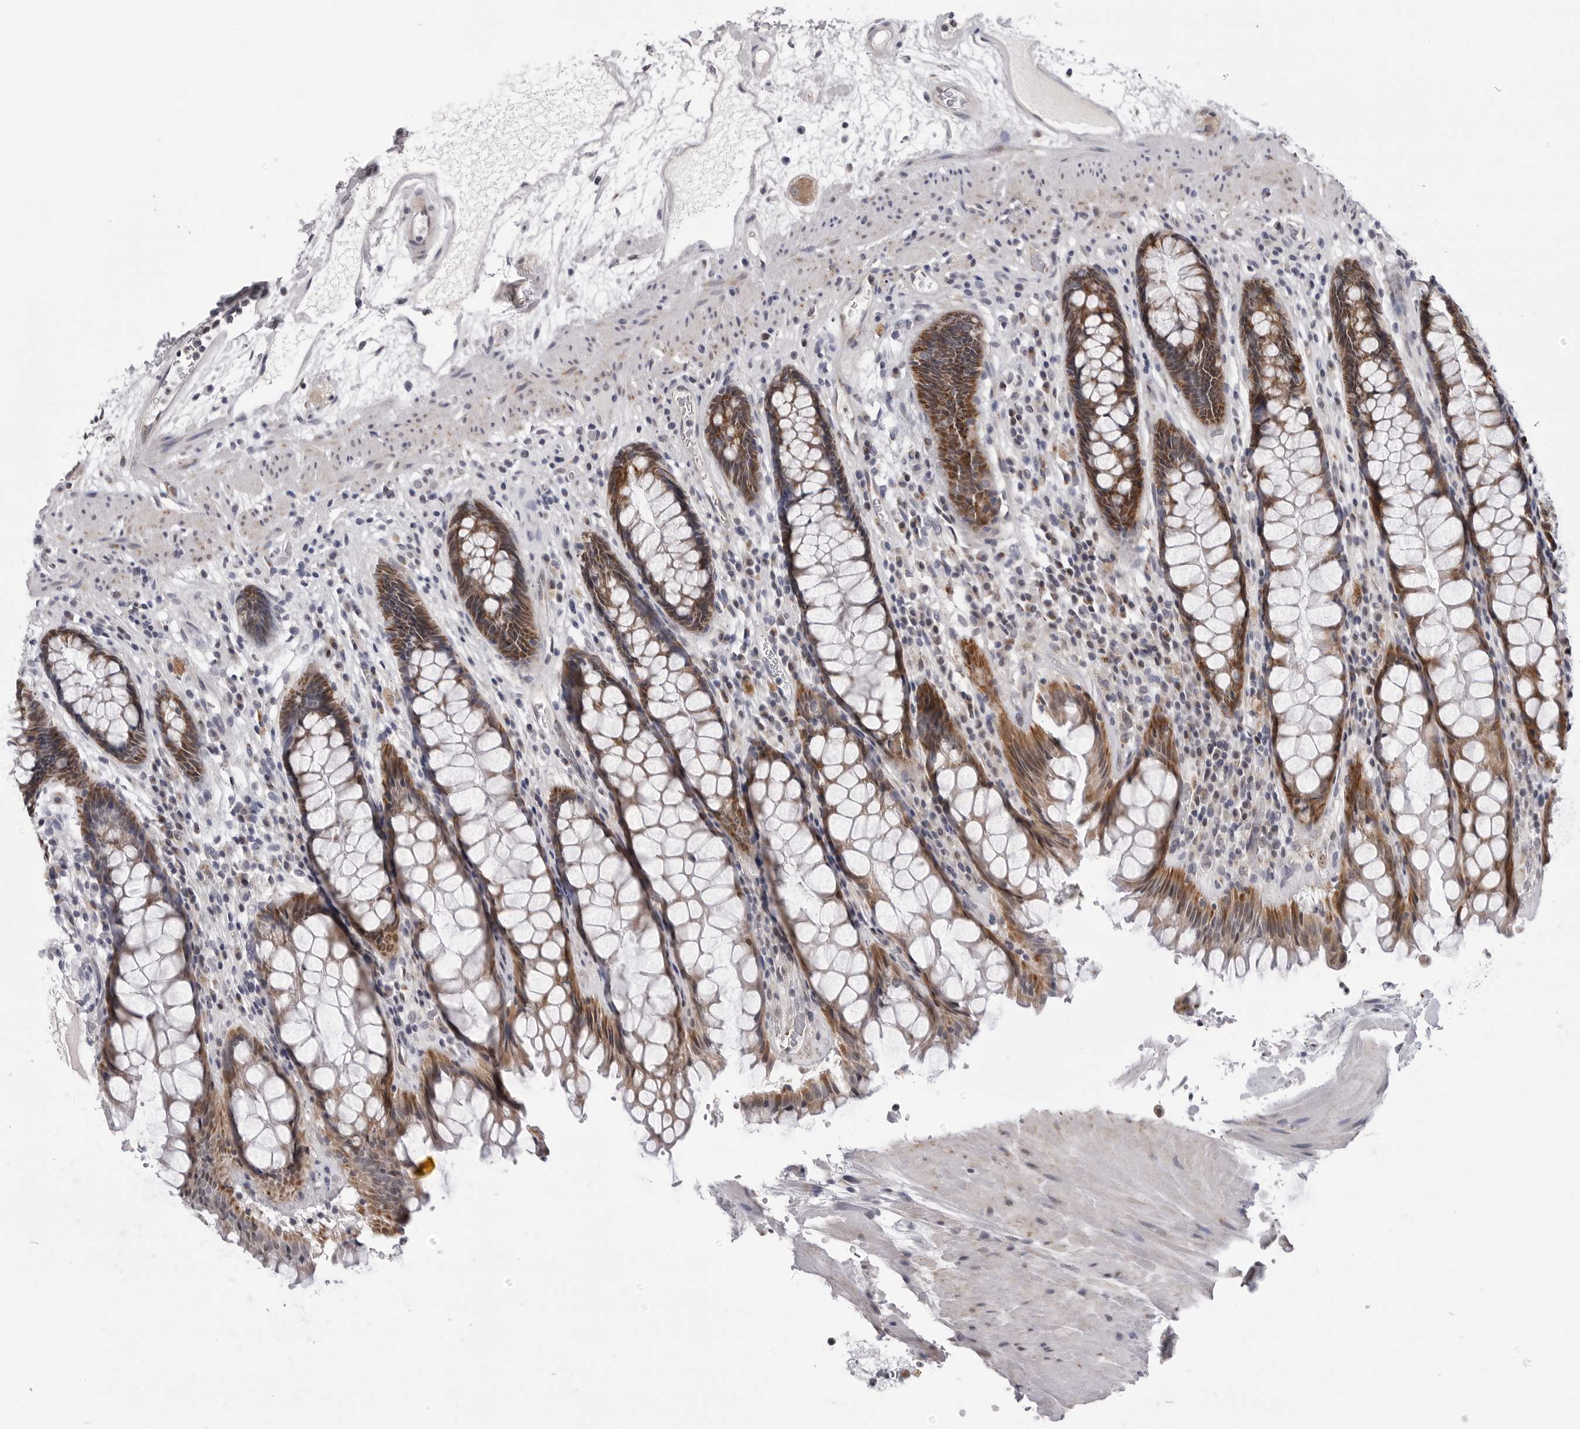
{"staining": {"intensity": "moderate", "quantity": ">75%", "location": "cytoplasmic/membranous"}, "tissue": "rectum", "cell_type": "Glandular cells", "image_type": "normal", "snomed": [{"axis": "morphology", "description": "Normal tissue, NOS"}, {"axis": "topography", "description": "Rectum"}], "caption": "Immunohistochemical staining of unremarkable human rectum displays moderate cytoplasmic/membranous protein staining in about >75% of glandular cells.", "gene": "CDK20", "patient": {"sex": "male", "age": 64}}